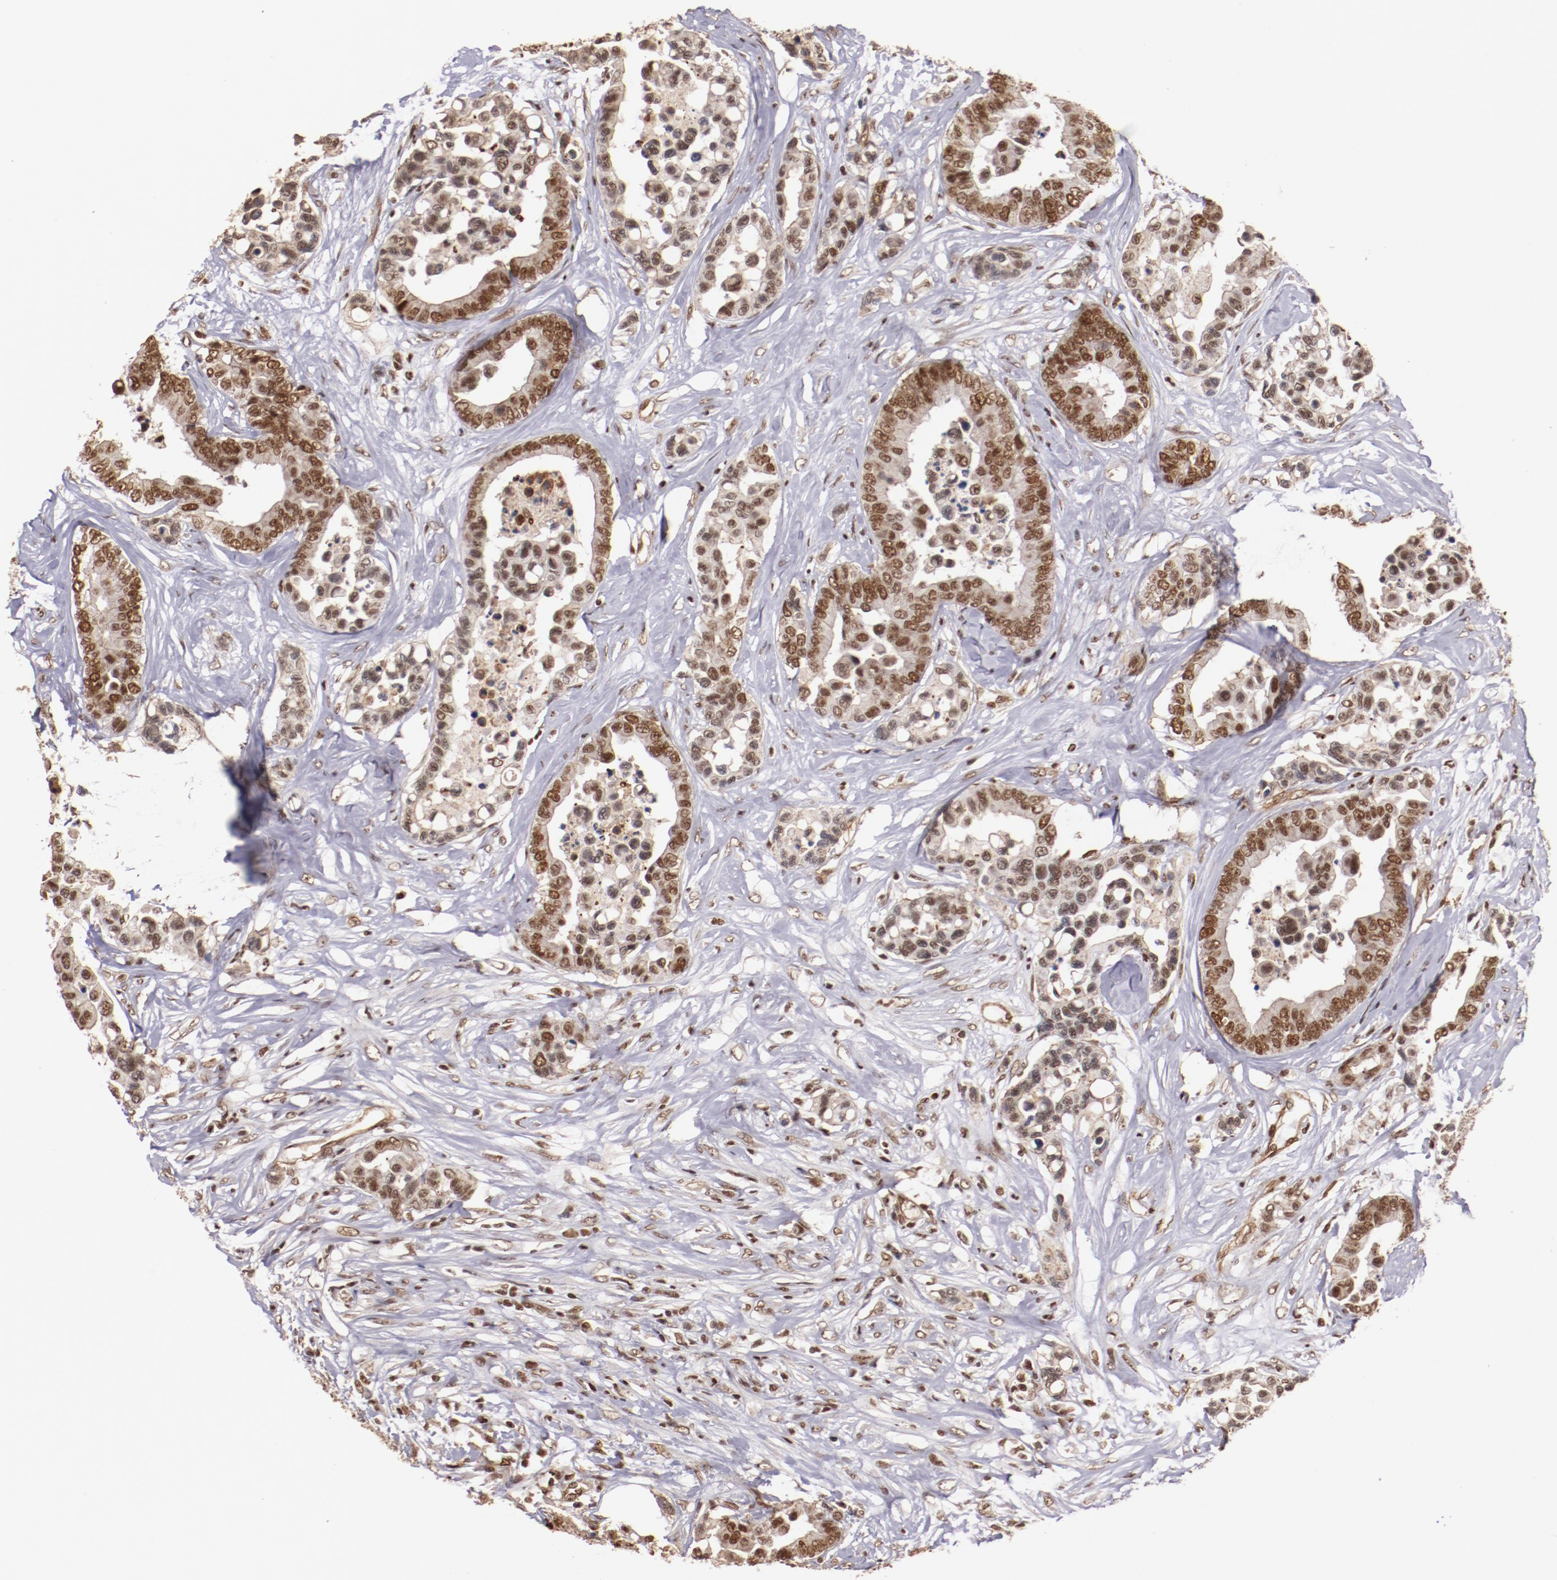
{"staining": {"intensity": "moderate", "quantity": ">75%", "location": "nuclear"}, "tissue": "colorectal cancer", "cell_type": "Tumor cells", "image_type": "cancer", "snomed": [{"axis": "morphology", "description": "Adenocarcinoma, NOS"}, {"axis": "topography", "description": "Colon"}], "caption": "This is an image of immunohistochemistry staining of colorectal cancer, which shows moderate expression in the nuclear of tumor cells.", "gene": "STAG2", "patient": {"sex": "male", "age": 82}}